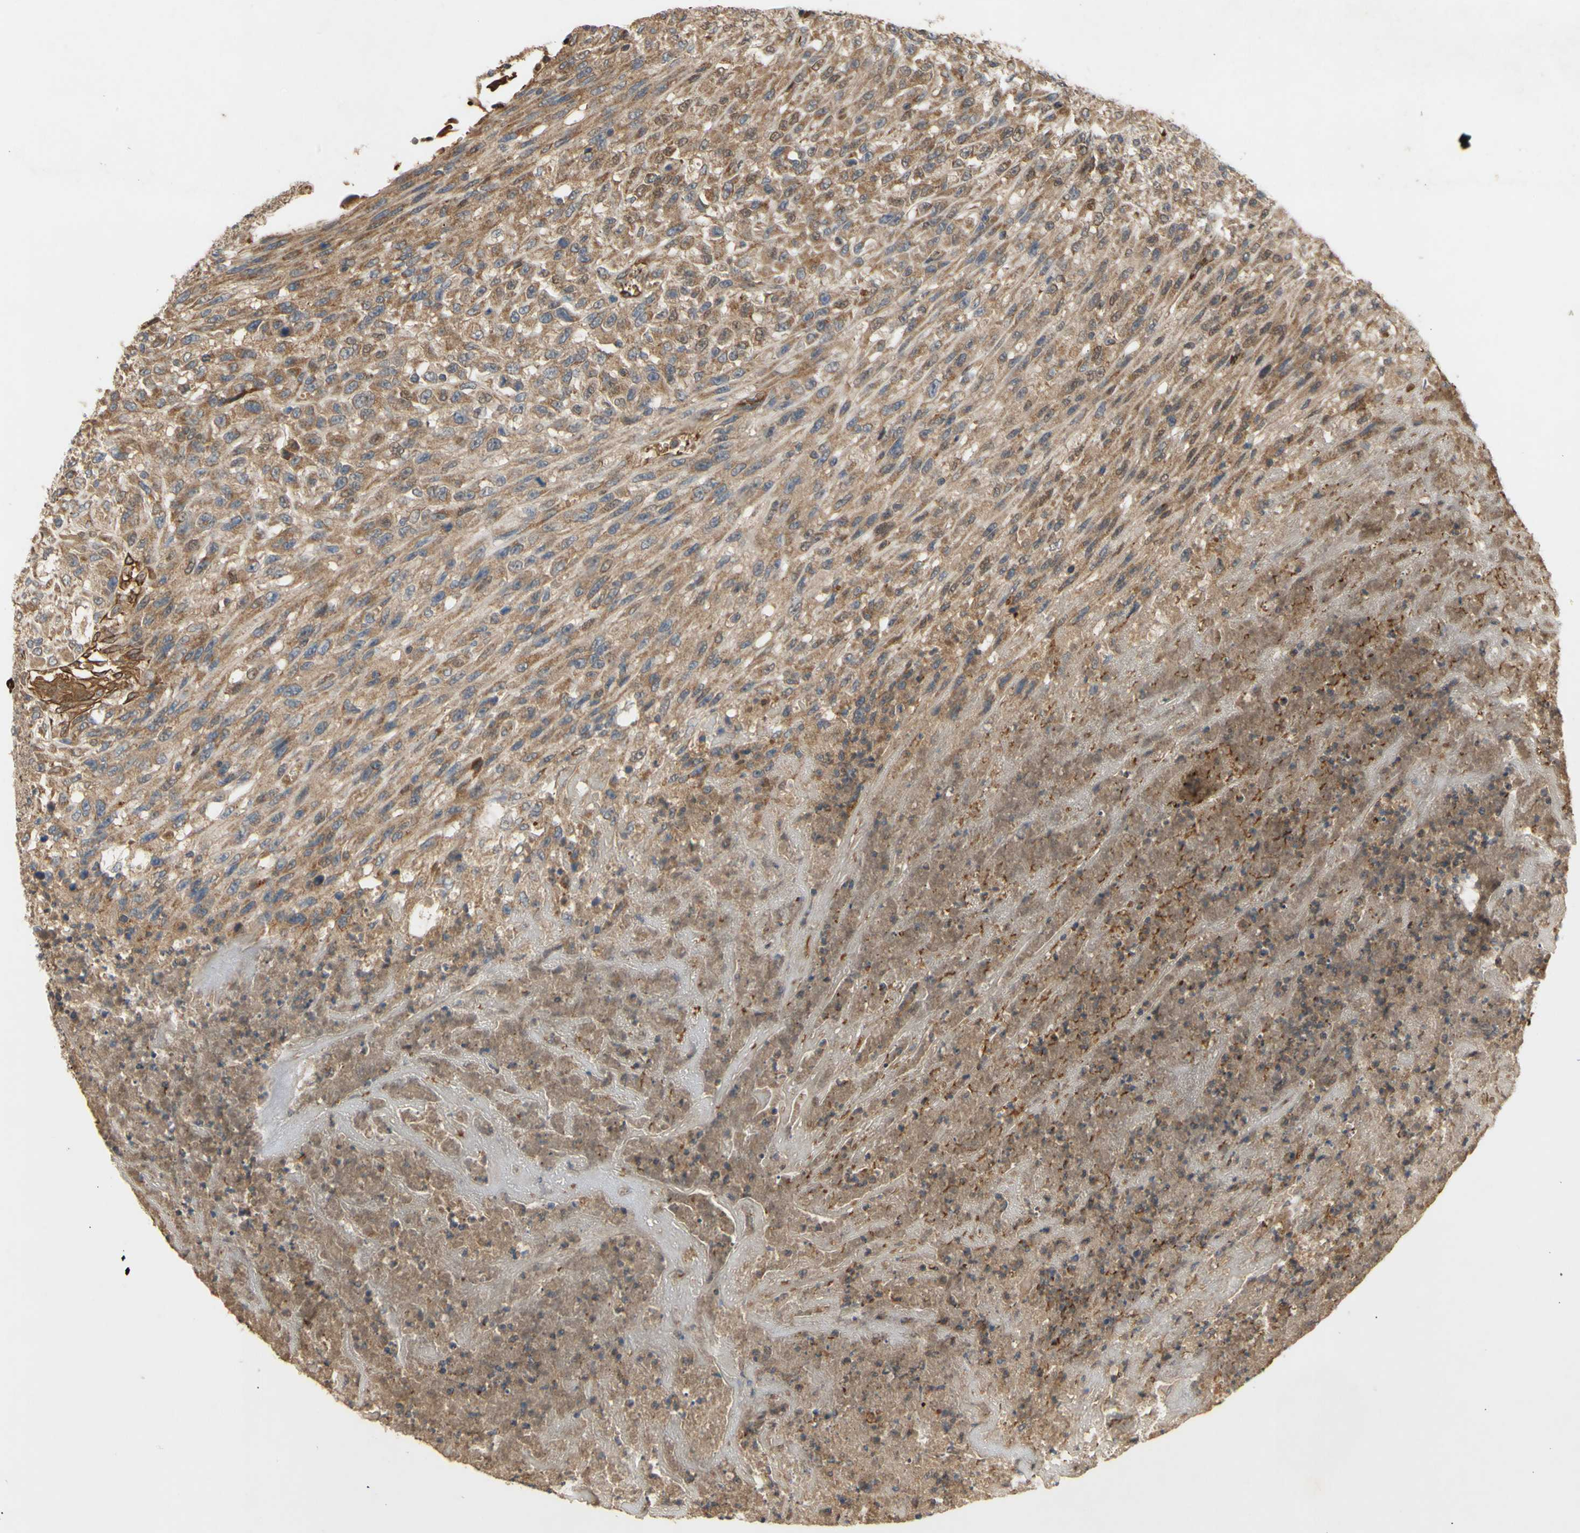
{"staining": {"intensity": "moderate", "quantity": ">75%", "location": "cytoplasmic/membranous"}, "tissue": "urothelial cancer", "cell_type": "Tumor cells", "image_type": "cancer", "snomed": [{"axis": "morphology", "description": "Urothelial carcinoma, High grade"}, {"axis": "topography", "description": "Urinary bladder"}], "caption": "Immunohistochemistry micrograph of urothelial cancer stained for a protein (brown), which exhibits medium levels of moderate cytoplasmic/membranous positivity in about >75% of tumor cells.", "gene": "PKN1", "patient": {"sex": "male", "age": 66}}